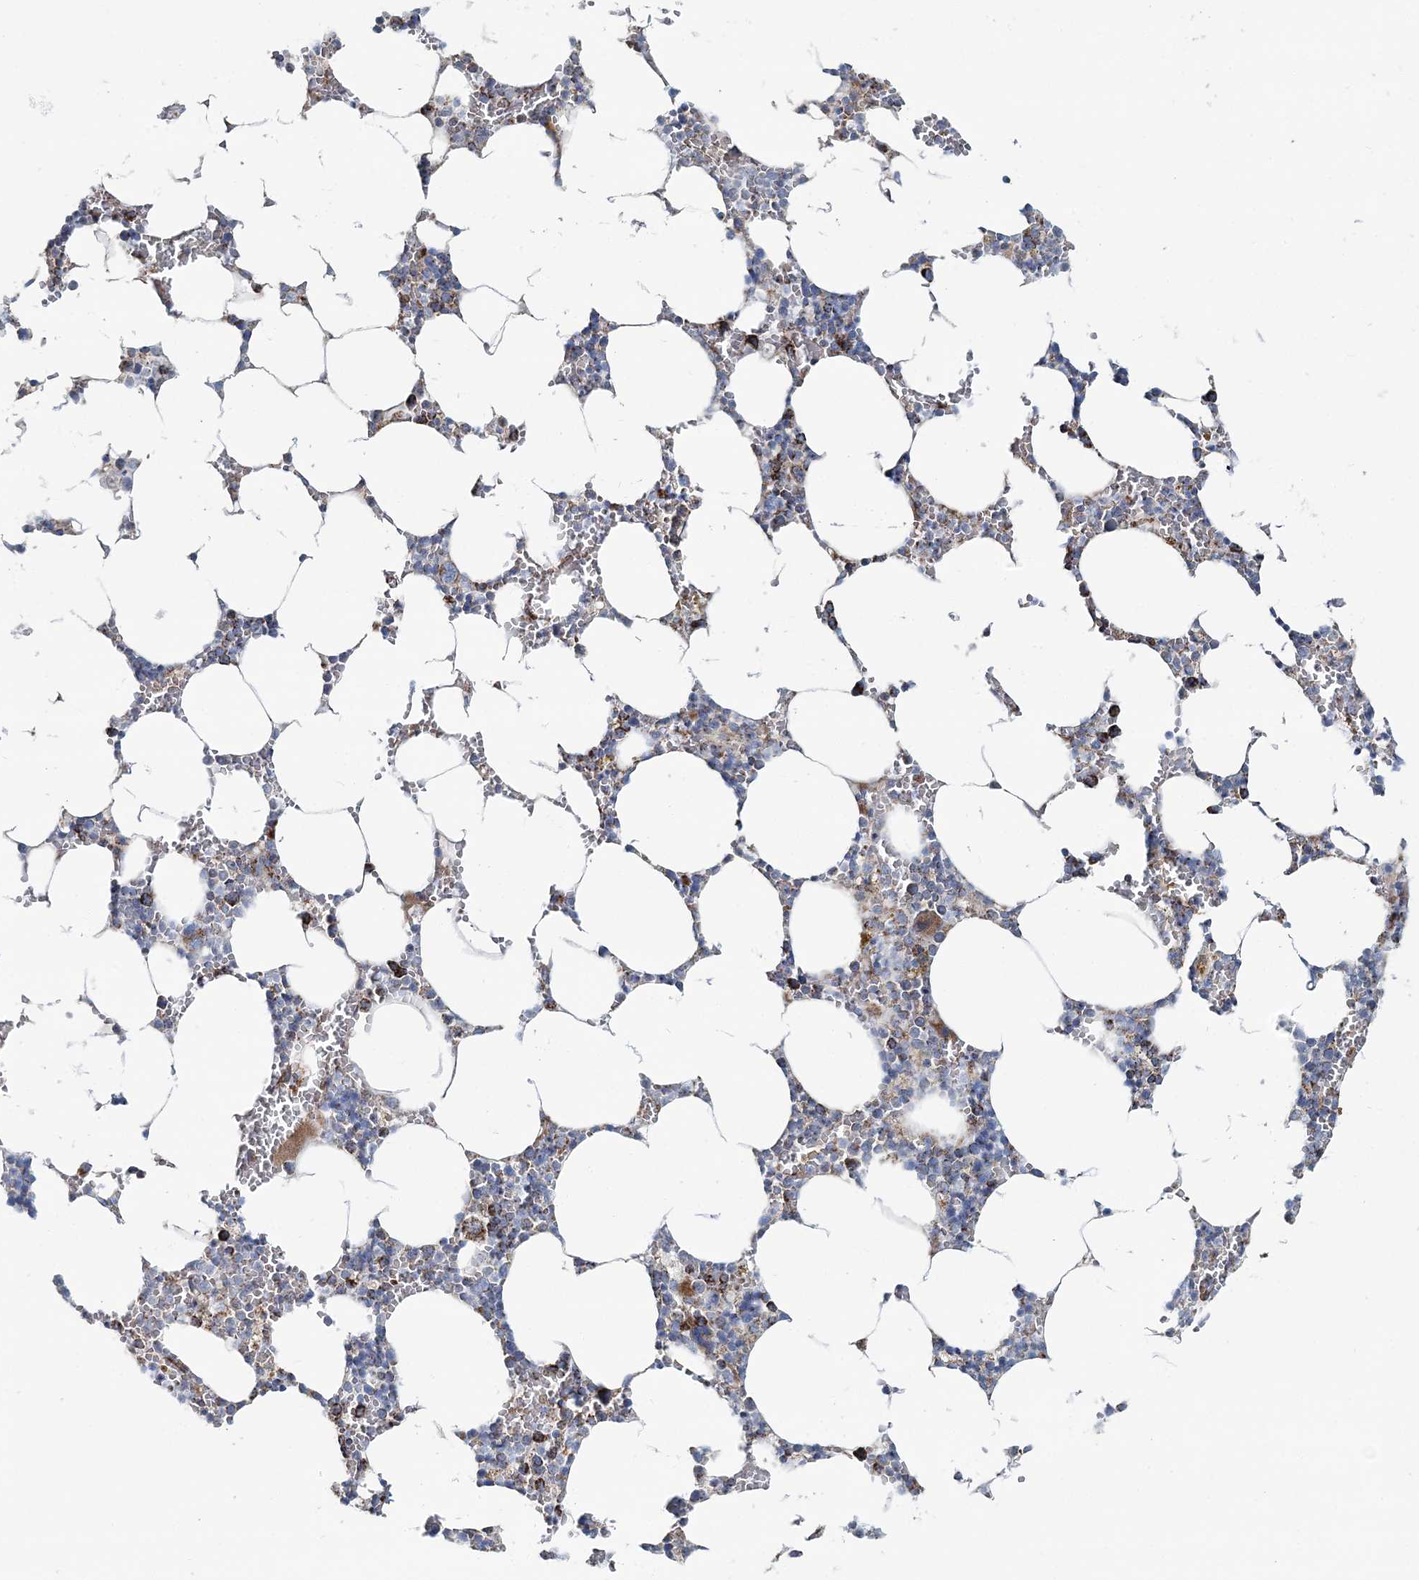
{"staining": {"intensity": "strong", "quantity": "<25%", "location": "cytoplasmic/membranous"}, "tissue": "bone marrow", "cell_type": "Hematopoietic cells", "image_type": "normal", "snomed": [{"axis": "morphology", "description": "Normal tissue, NOS"}, {"axis": "topography", "description": "Bone marrow"}], "caption": "Strong cytoplasmic/membranous protein staining is present in about <25% of hematopoietic cells in bone marrow. Nuclei are stained in blue.", "gene": "ARHGAP6", "patient": {"sex": "male", "age": 70}}